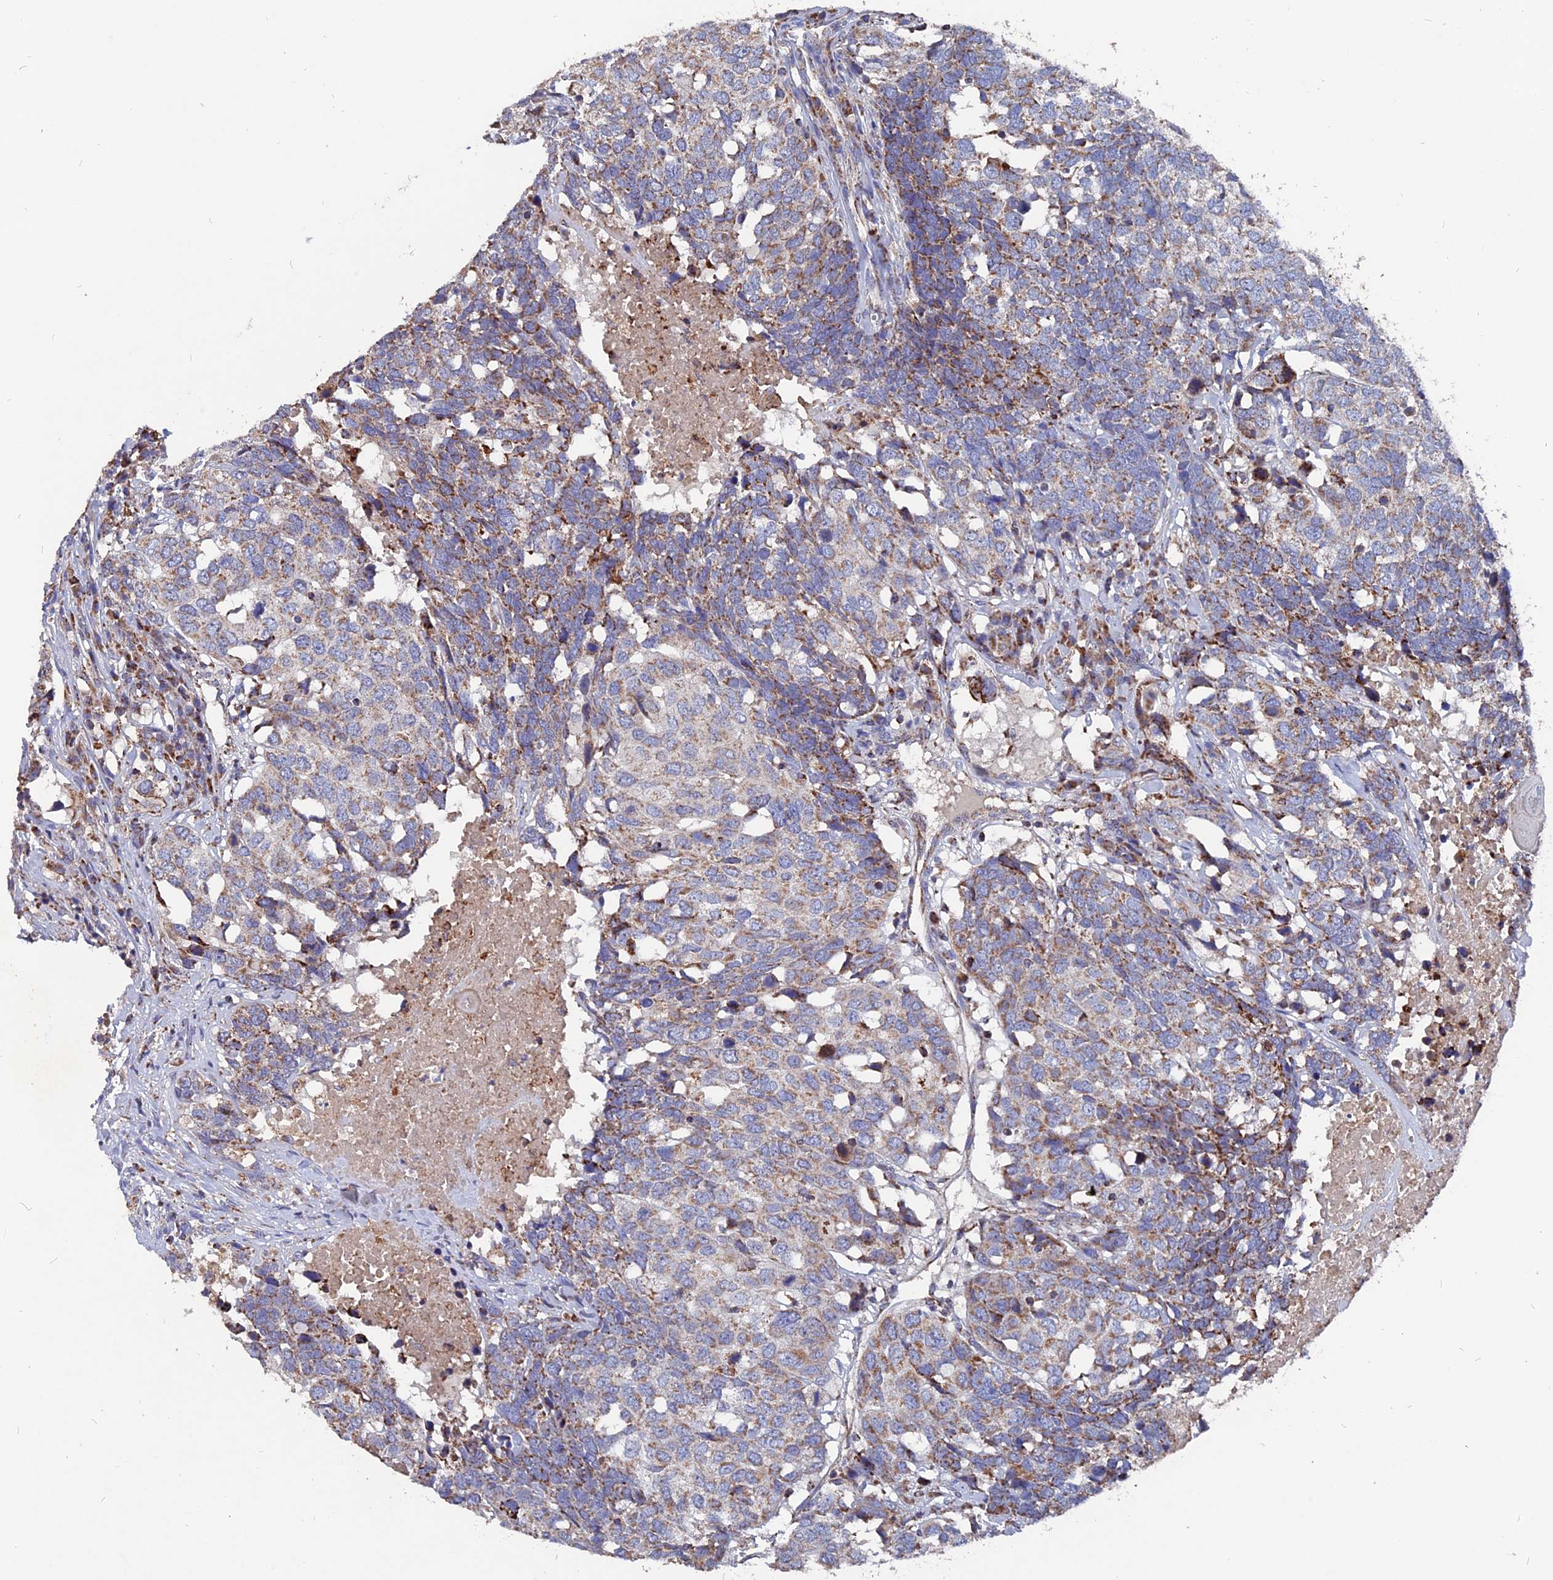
{"staining": {"intensity": "moderate", "quantity": "25%-75%", "location": "cytoplasmic/membranous"}, "tissue": "head and neck cancer", "cell_type": "Tumor cells", "image_type": "cancer", "snomed": [{"axis": "morphology", "description": "Squamous cell carcinoma, NOS"}, {"axis": "topography", "description": "Head-Neck"}], "caption": "Immunohistochemical staining of human head and neck squamous cell carcinoma exhibits medium levels of moderate cytoplasmic/membranous staining in about 25%-75% of tumor cells.", "gene": "TGFA", "patient": {"sex": "male", "age": 66}}